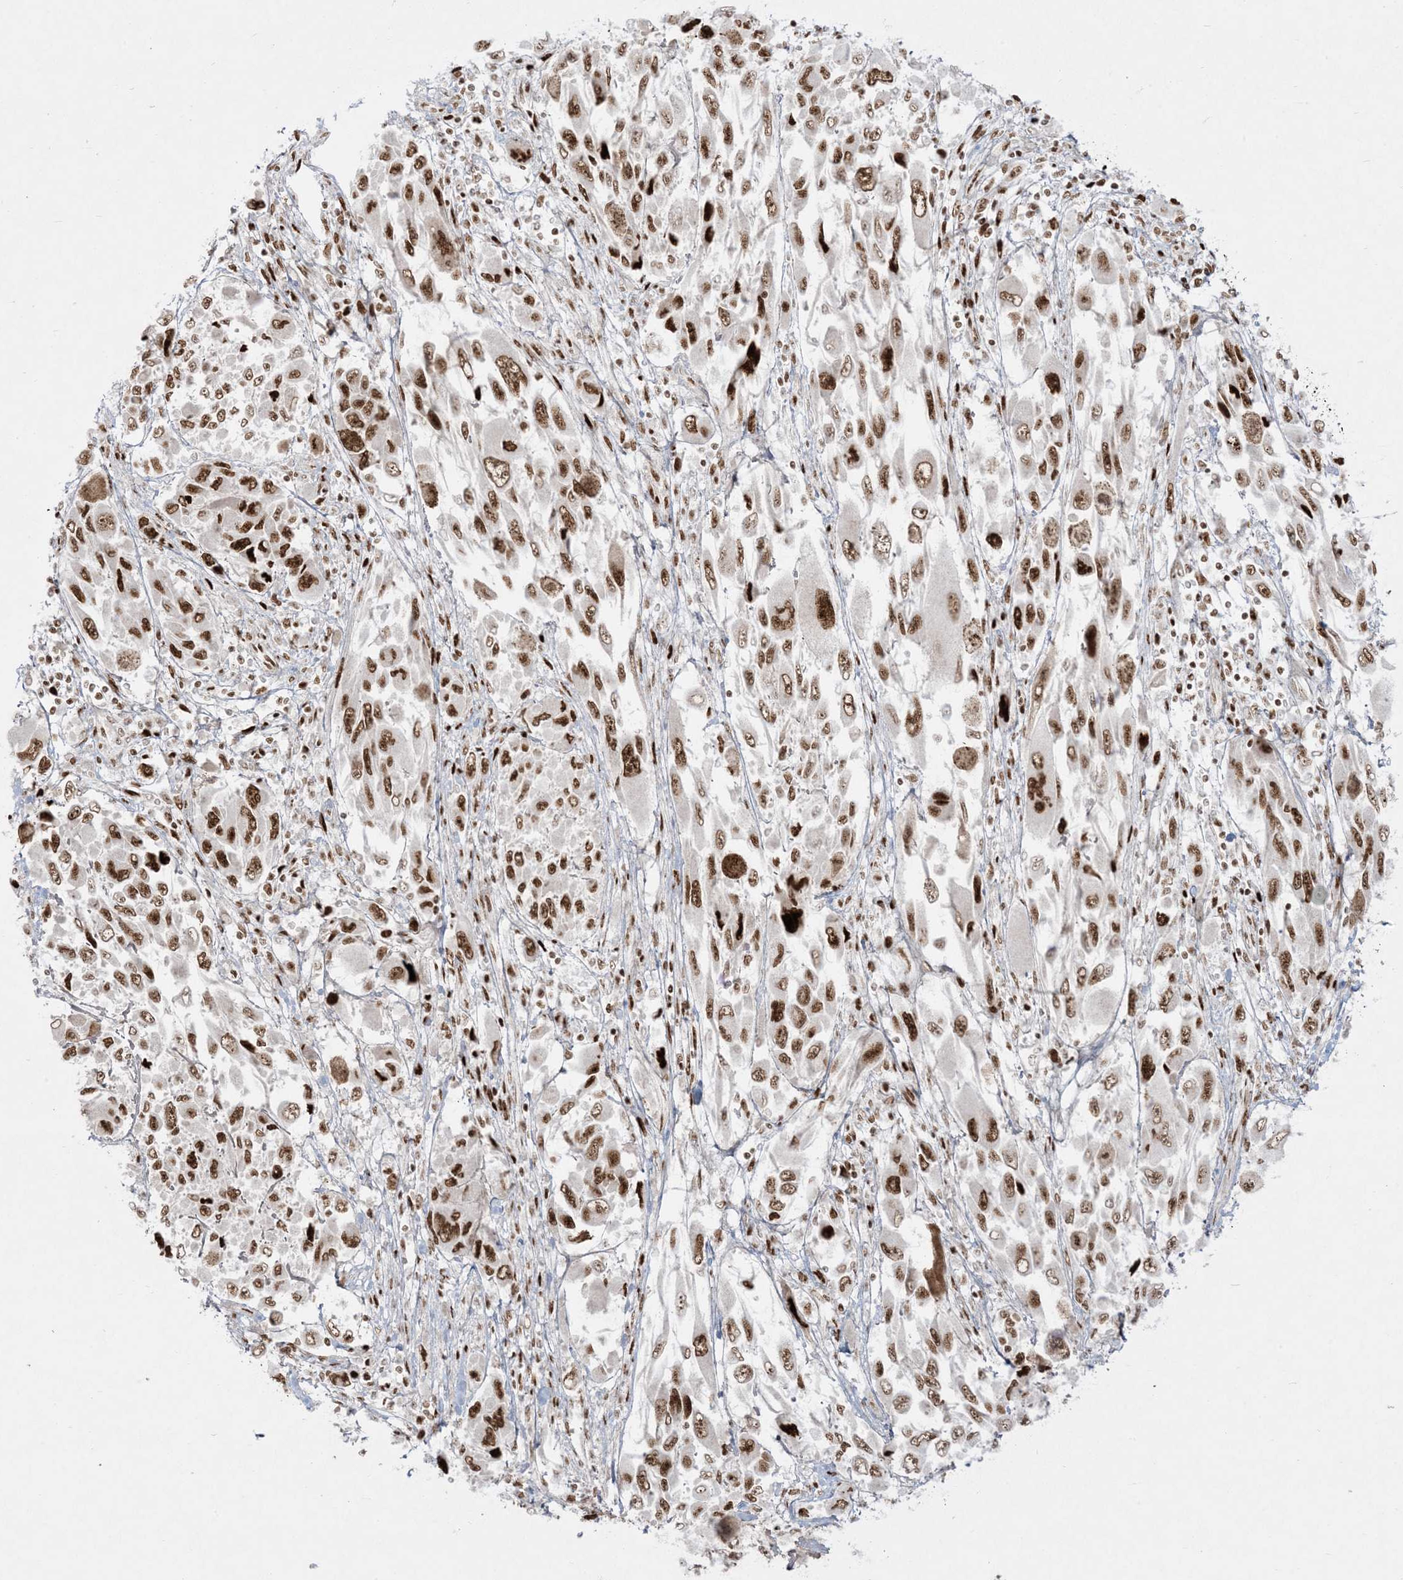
{"staining": {"intensity": "strong", "quantity": ">75%", "location": "nuclear"}, "tissue": "melanoma", "cell_type": "Tumor cells", "image_type": "cancer", "snomed": [{"axis": "morphology", "description": "Malignant melanoma, NOS"}, {"axis": "topography", "description": "Skin"}], "caption": "Protein analysis of melanoma tissue displays strong nuclear expression in approximately >75% of tumor cells.", "gene": "RBM10", "patient": {"sex": "female", "age": 91}}